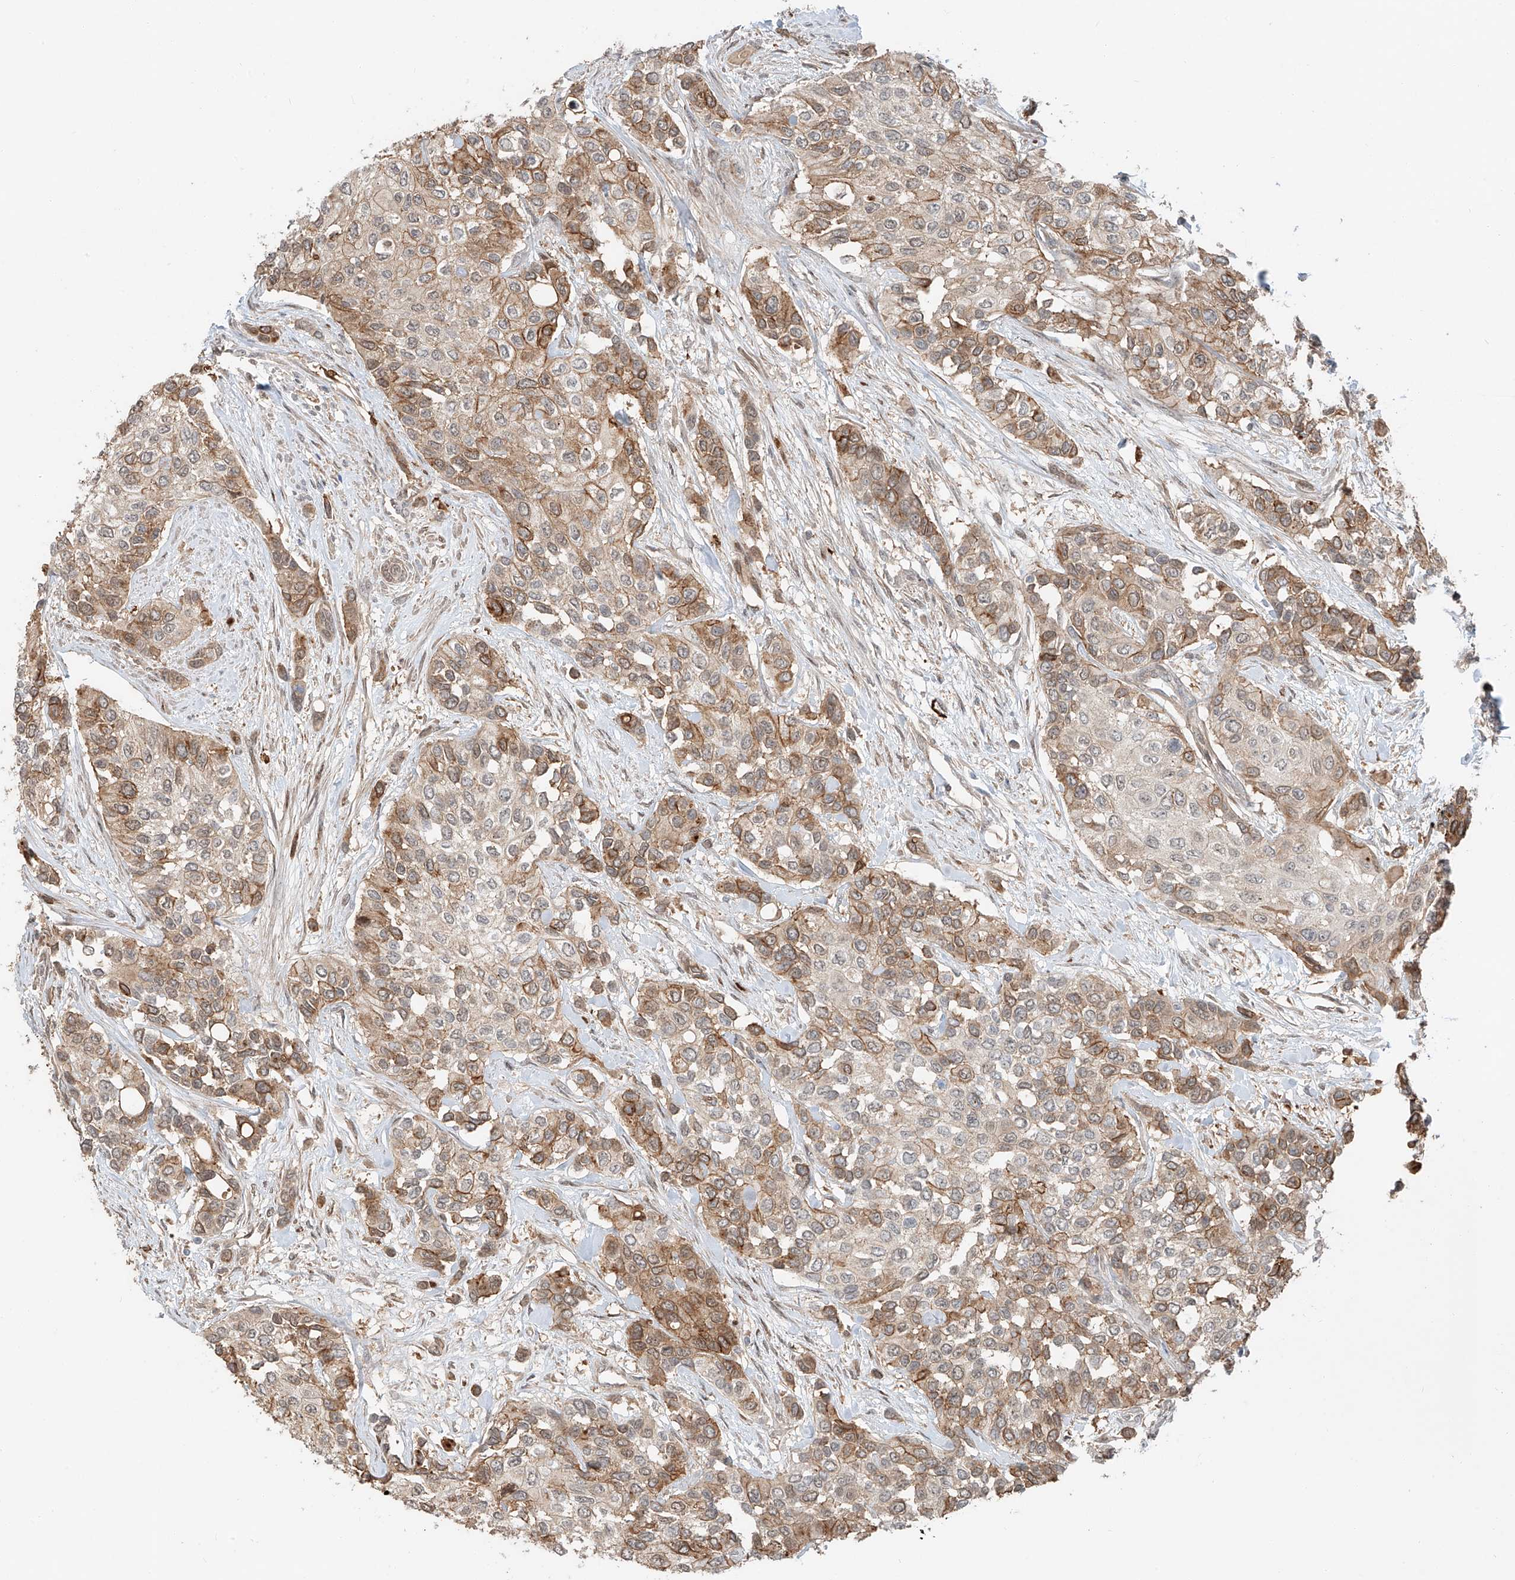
{"staining": {"intensity": "moderate", "quantity": ">75%", "location": "cytoplasmic/membranous"}, "tissue": "urothelial cancer", "cell_type": "Tumor cells", "image_type": "cancer", "snomed": [{"axis": "morphology", "description": "Normal tissue, NOS"}, {"axis": "morphology", "description": "Urothelial carcinoma, High grade"}, {"axis": "topography", "description": "Vascular tissue"}, {"axis": "topography", "description": "Urinary bladder"}], "caption": "About >75% of tumor cells in urothelial cancer display moderate cytoplasmic/membranous protein staining as visualized by brown immunohistochemical staining.", "gene": "CEP162", "patient": {"sex": "female", "age": 56}}